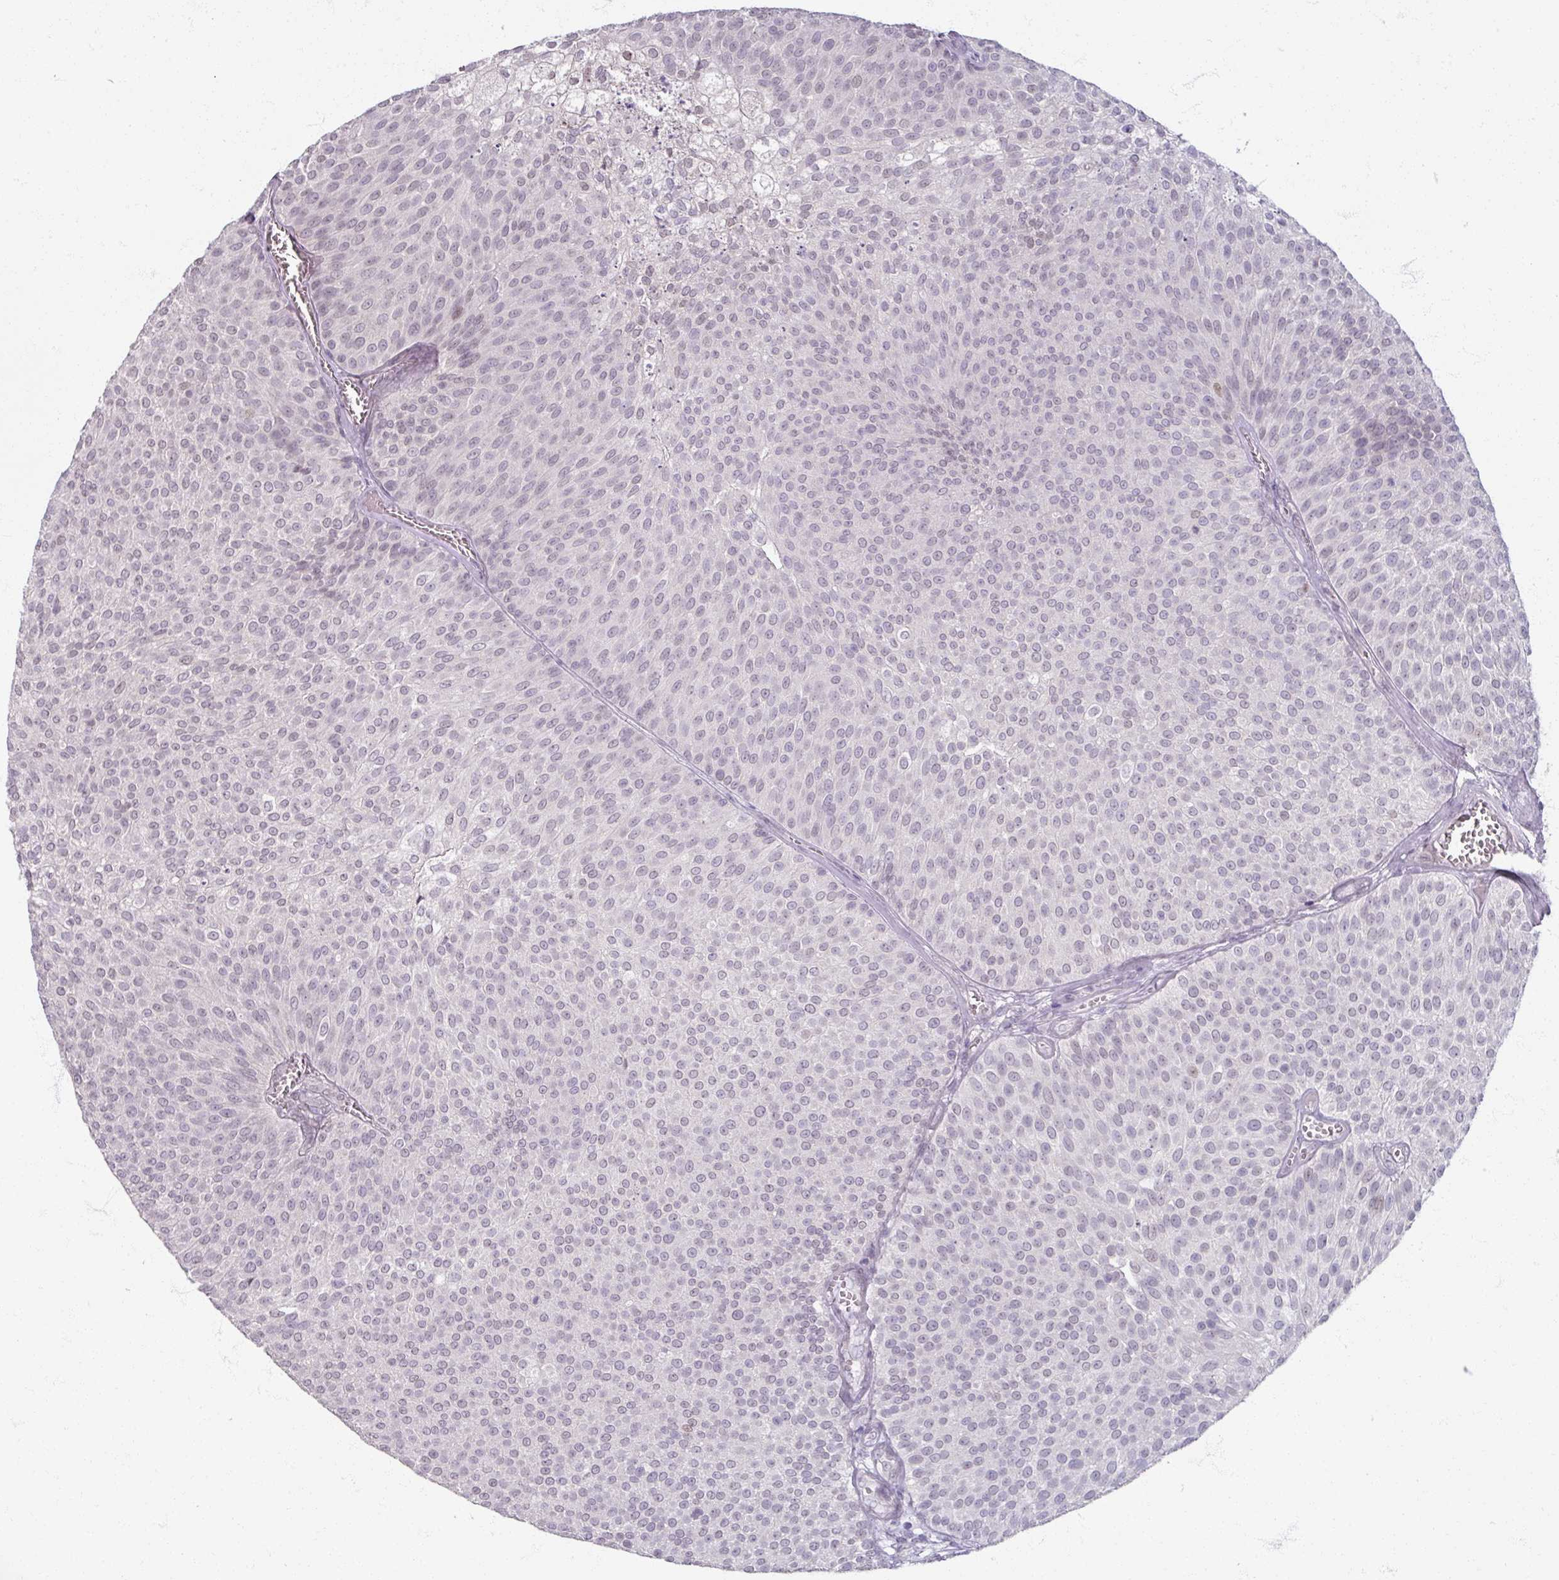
{"staining": {"intensity": "weak", "quantity": "<25%", "location": "nuclear"}, "tissue": "urothelial cancer", "cell_type": "Tumor cells", "image_type": "cancer", "snomed": [{"axis": "morphology", "description": "Urothelial carcinoma, Low grade"}, {"axis": "topography", "description": "Urinary bladder"}], "caption": "Immunohistochemistry of human low-grade urothelial carcinoma demonstrates no staining in tumor cells.", "gene": "SOX11", "patient": {"sex": "female", "age": 79}}